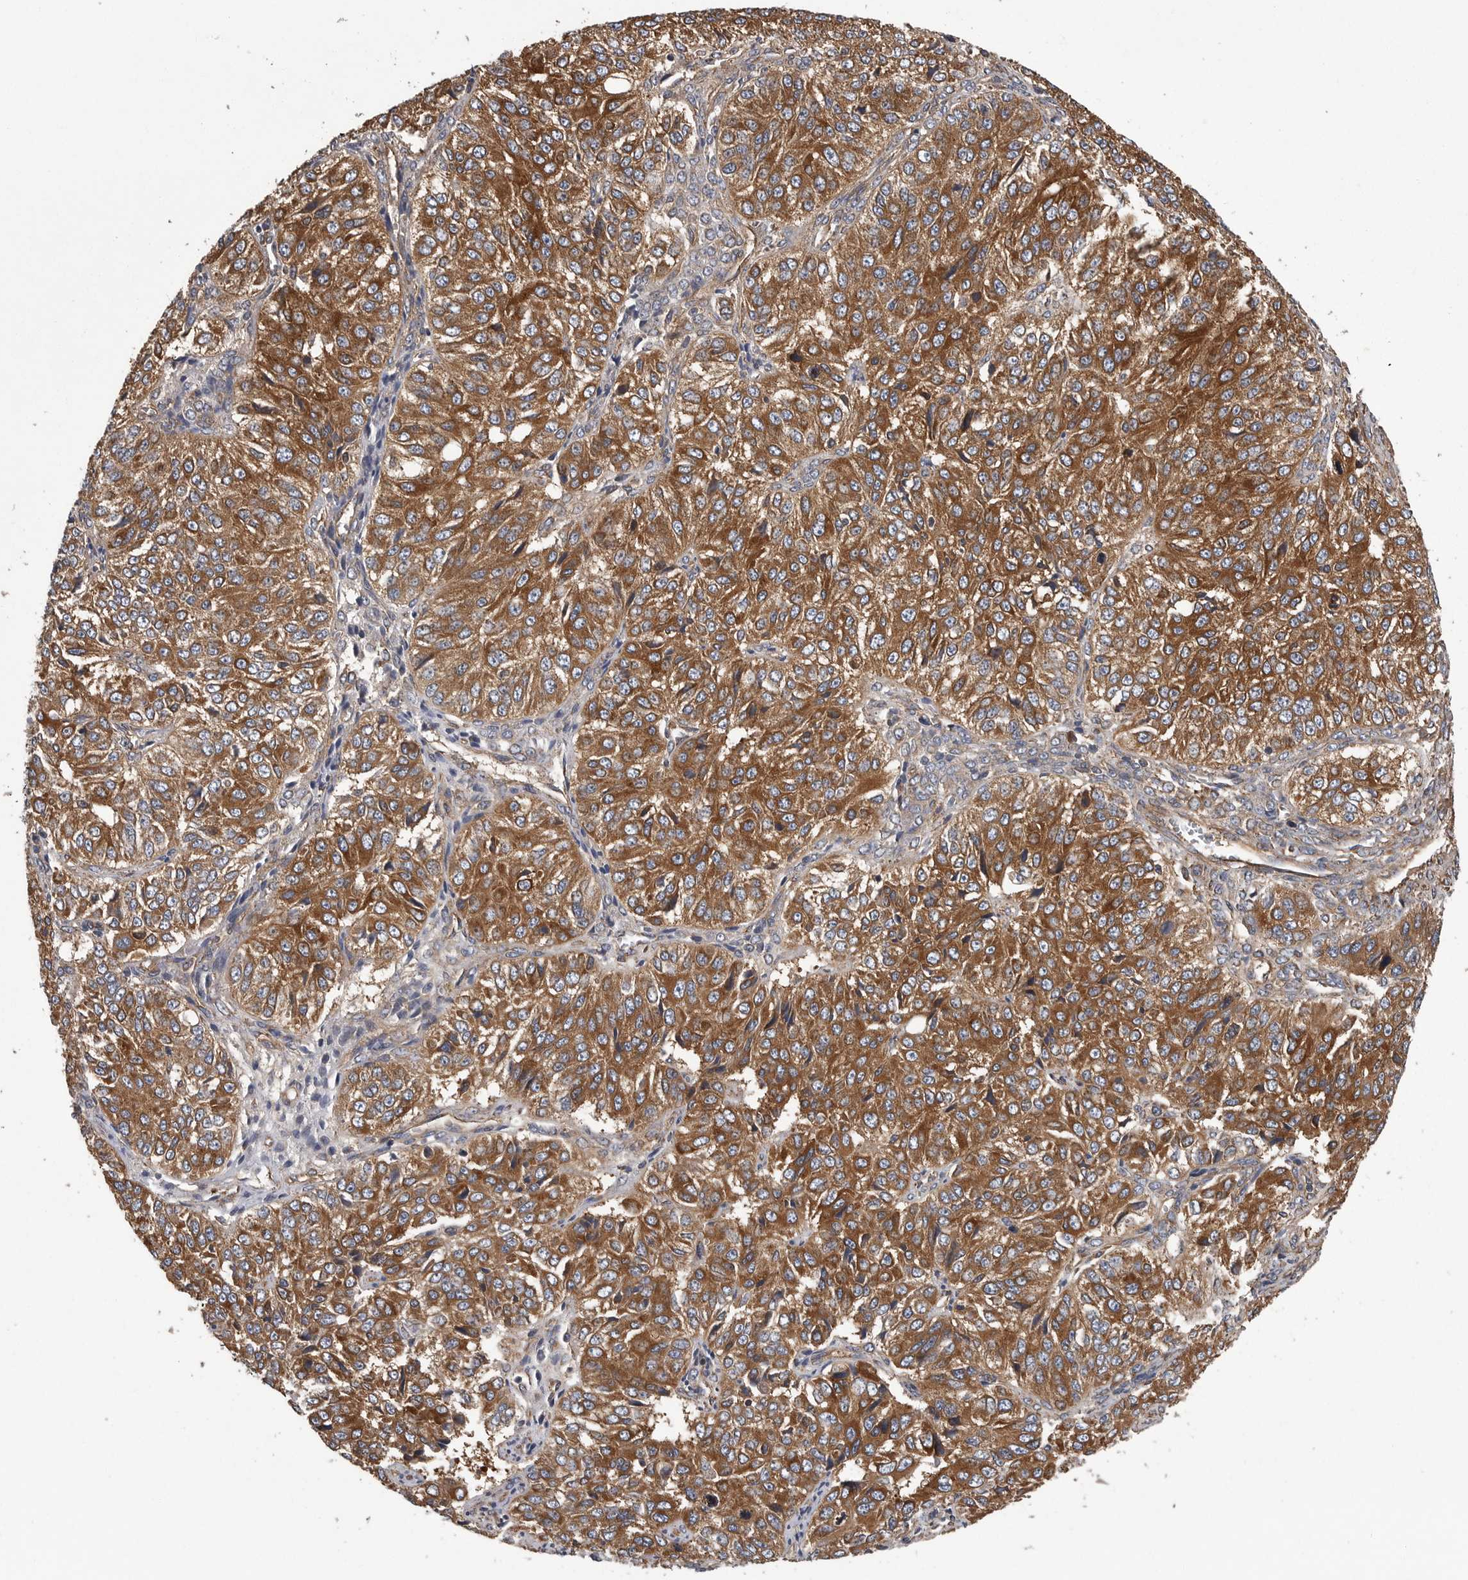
{"staining": {"intensity": "strong", "quantity": "25%-75%", "location": "cytoplasmic/membranous"}, "tissue": "ovarian cancer", "cell_type": "Tumor cells", "image_type": "cancer", "snomed": [{"axis": "morphology", "description": "Carcinoma, endometroid"}, {"axis": "topography", "description": "Ovary"}], "caption": "Protein expression by IHC shows strong cytoplasmic/membranous positivity in approximately 25%-75% of tumor cells in ovarian cancer (endometroid carcinoma). The protein of interest is shown in brown color, while the nuclei are stained blue.", "gene": "OXR1", "patient": {"sex": "female", "age": 51}}